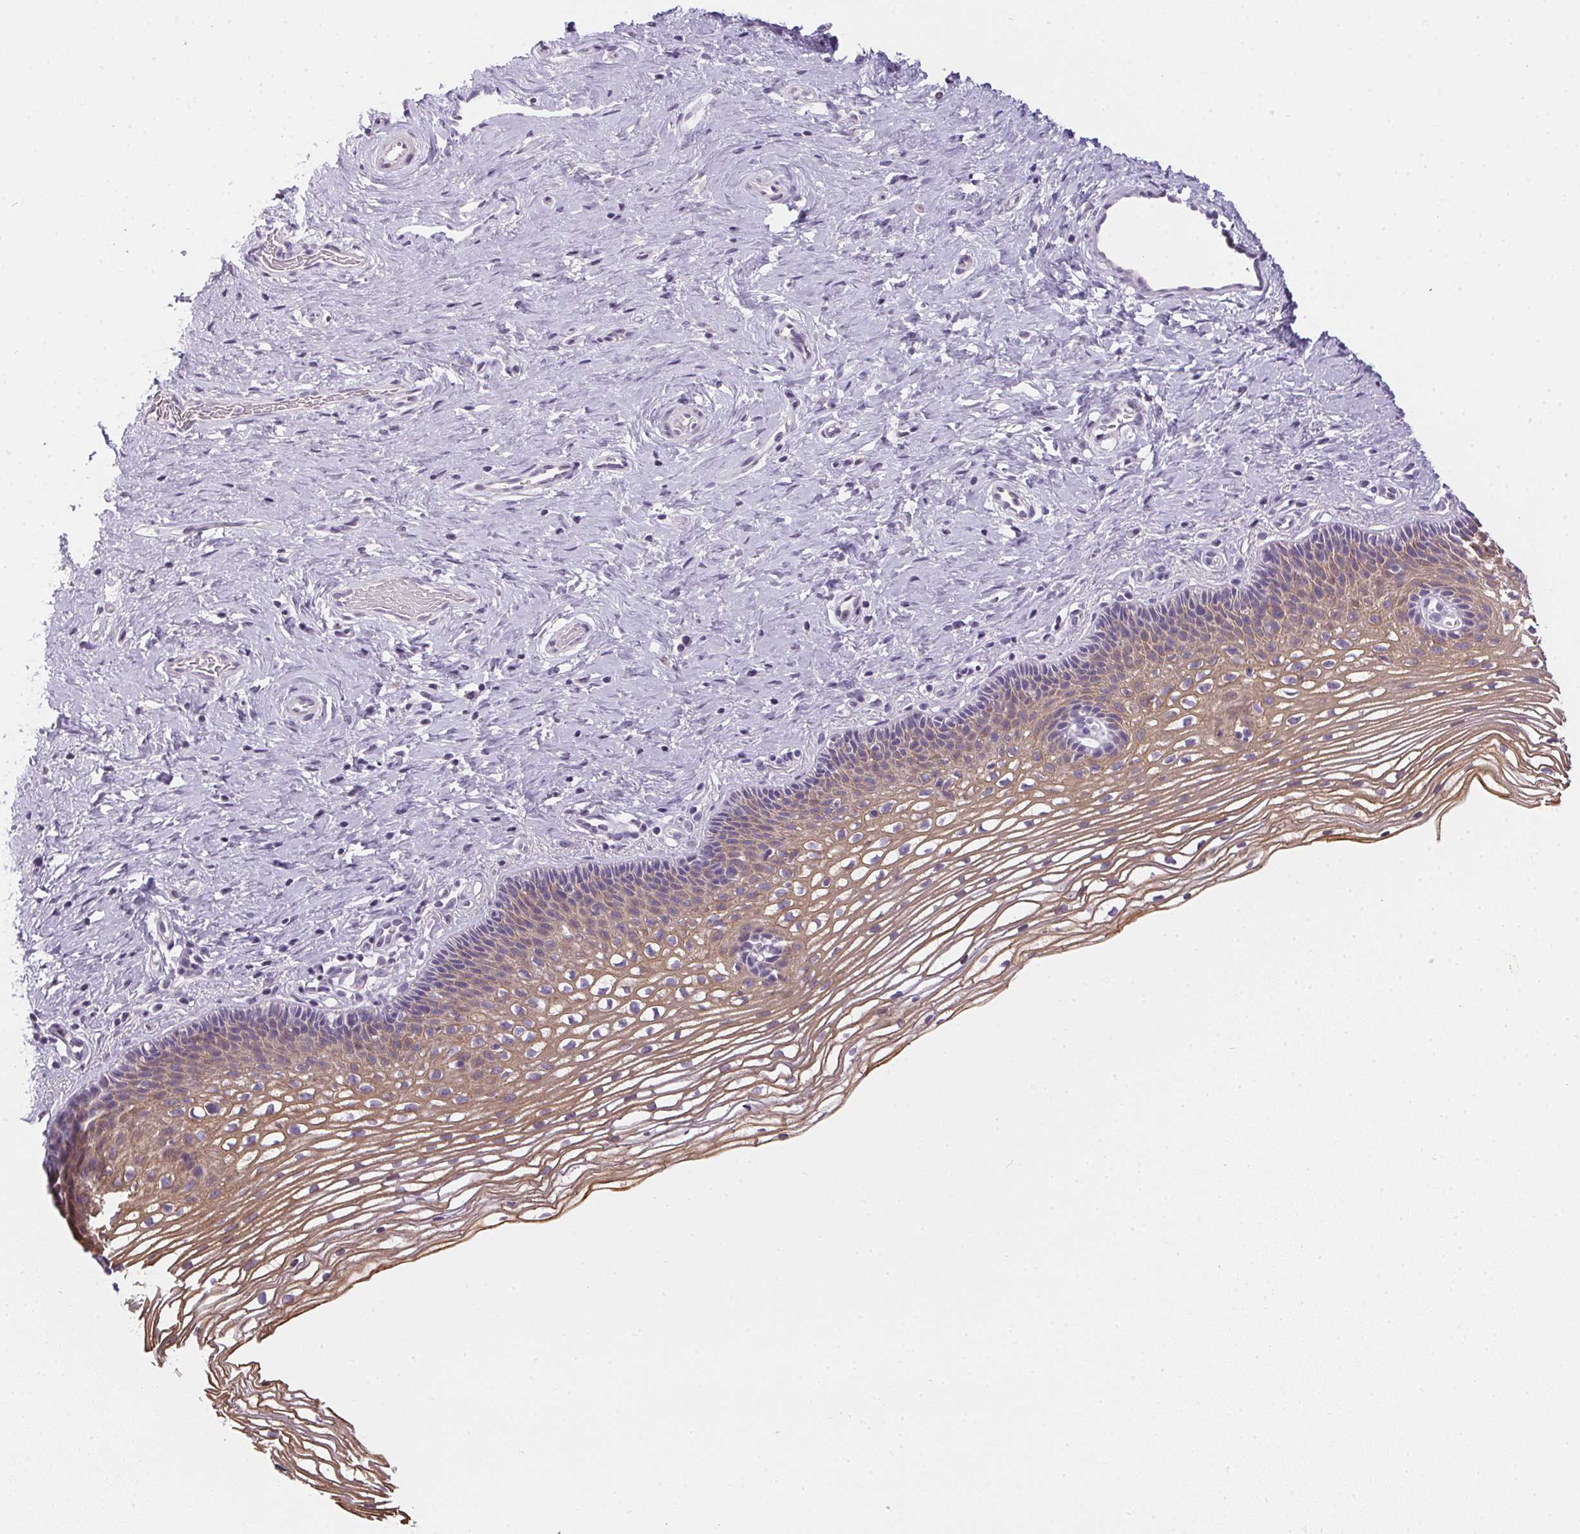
{"staining": {"intensity": "negative", "quantity": "none", "location": "none"}, "tissue": "cervix", "cell_type": "Glandular cells", "image_type": "normal", "snomed": [{"axis": "morphology", "description": "Normal tissue, NOS"}, {"axis": "topography", "description": "Cervix"}], "caption": "Protein analysis of benign cervix exhibits no significant expression in glandular cells.", "gene": "GSDMC", "patient": {"sex": "female", "age": 34}}